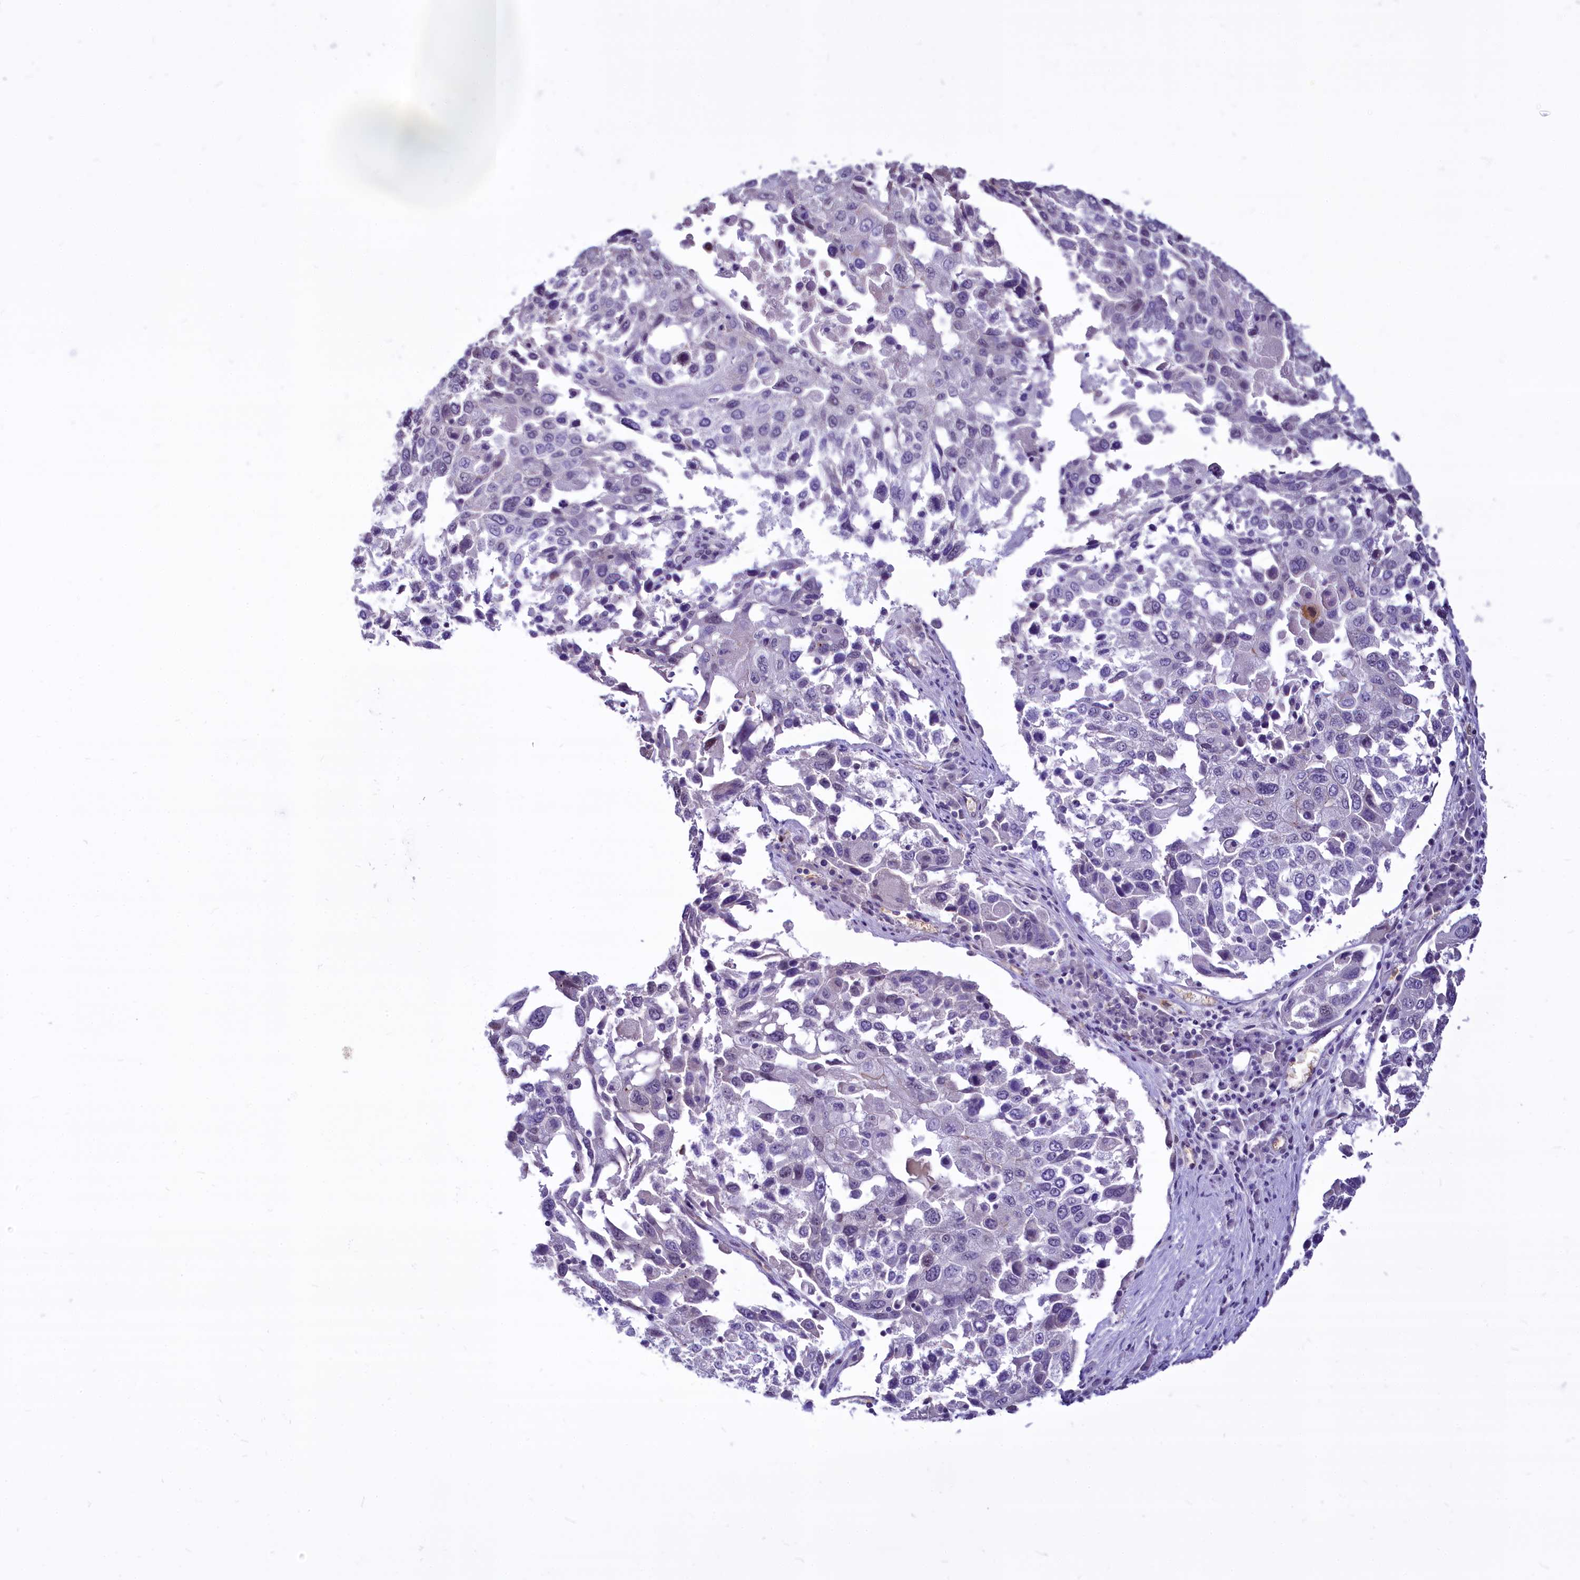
{"staining": {"intensity": "negative", "quantity": "none", "location": "none"}, "tissue": "lung cancer", "cell_type": "Tumor cells", "image_type": "cancer", "snomed": [{"axis": "morphology", "description": "Squamous cell carcinoma, NOS"}, {"axis": "topography", "description": "Lung"}], "caption": "High power microscopy photomicrograph of an IHC histopathology image of lung cancer, revealing no significant expression in tumor cells.", "gene": "BANK1", "patient": {"sex": "male", "age": 65}}